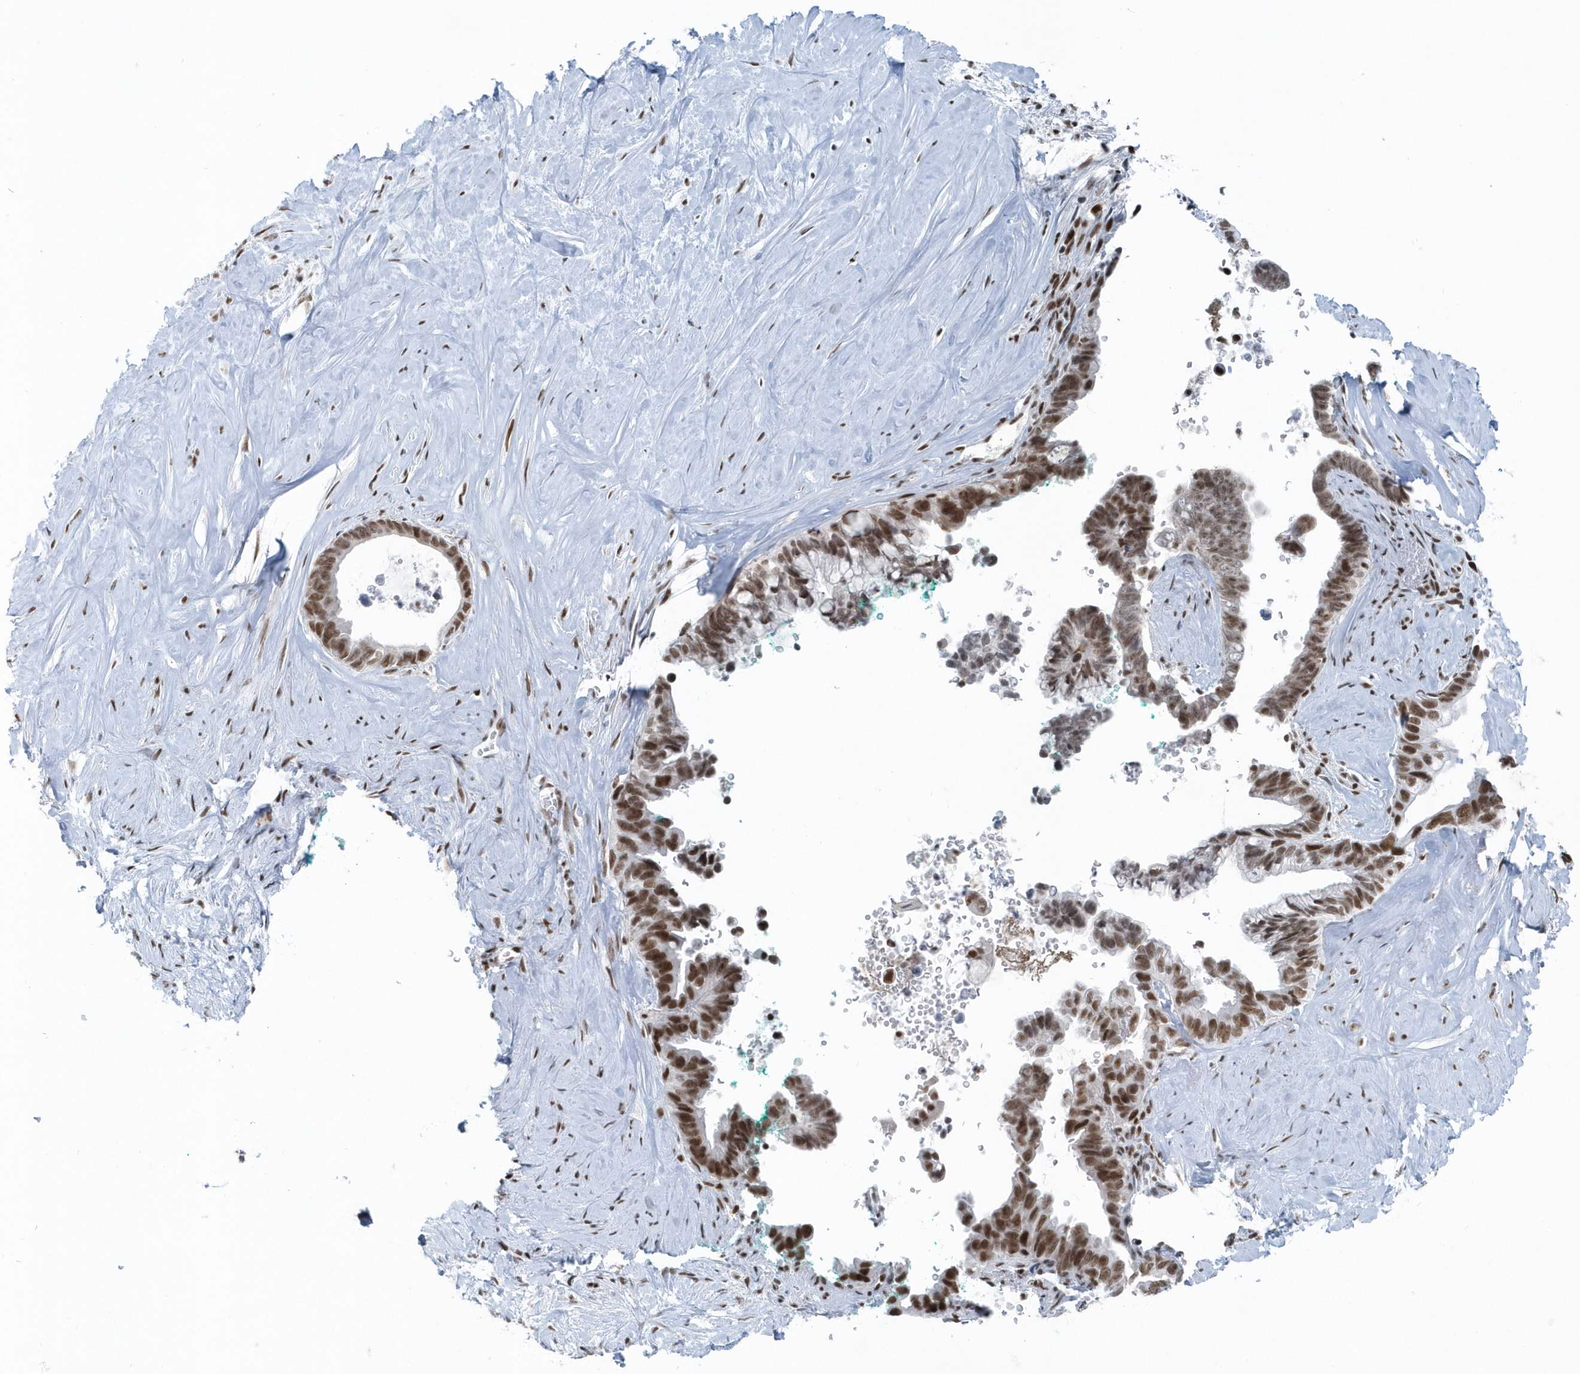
{"staining": {"intensity": "strong", "quantity": ">75%", "location": "nuclear"}, "tissue": "pancreatic cancer", "cell_type": "Tumor cells", "image_type": "cancer", "snomed": [{"axis": "morphology", "description": "Adenocarcinoma, NOS"}, {"axis": "topography", "description": "Pancreas"}], "caption": "Brown immunohistochemical staining in human pancreatic cancer displays strong nuclear positivity in approximately >75% of tumor cells.", "gene": "FIP1L1", "patient": {"sex": "female", "age": 72}}